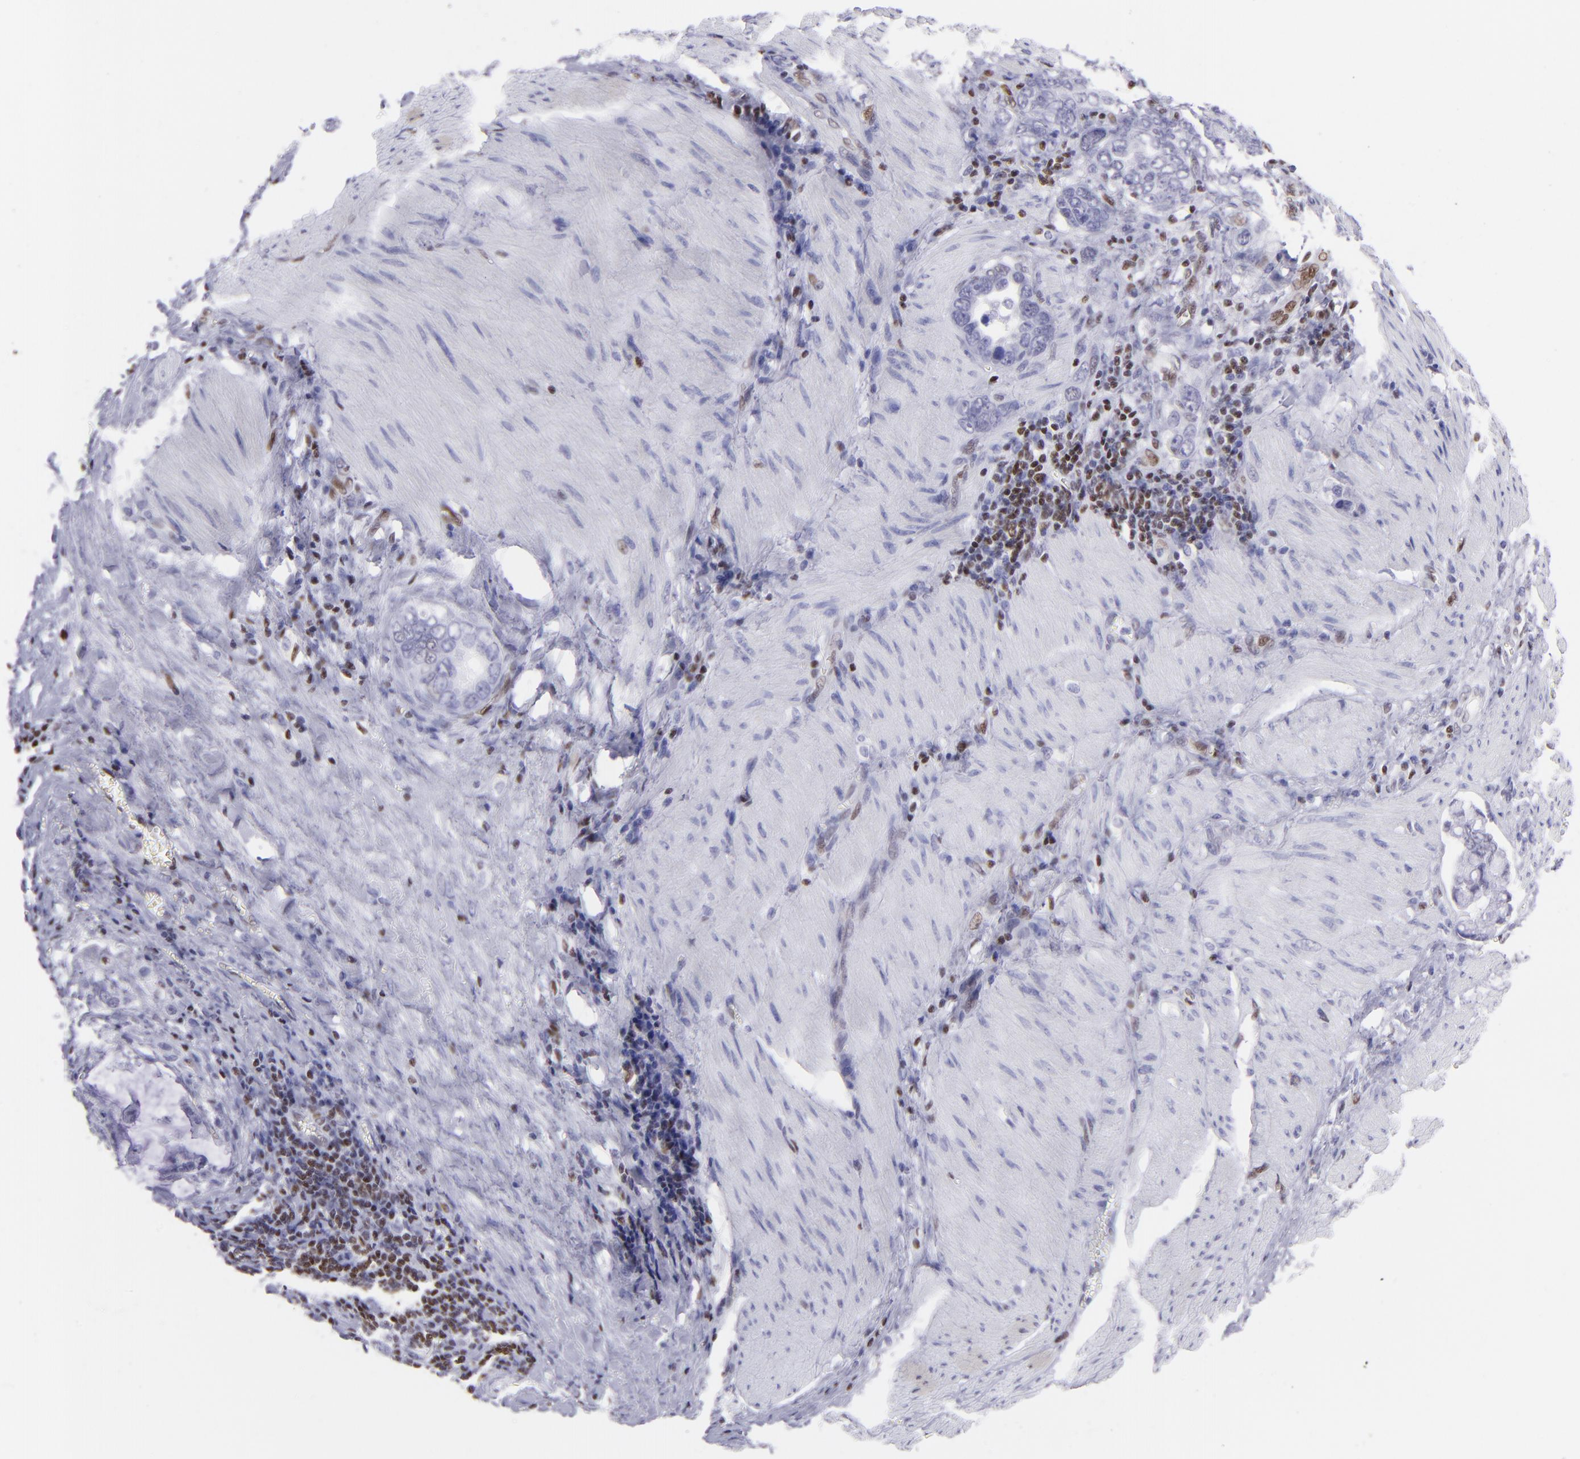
{"staining": {"intensity": "negative", "quantity": "none", "location": "none"}, "tissue": "stomach cancer", "cell_type": "Tumor cells", "image_type": "cancer", "snomed": [{"axis": "morphology", "description": "Adenocarcinoma, NOS"}, {"axis": "topography", "description": "Stomach"}], "caption": "There is no significant positivity in tumor cells of adenocarcinoma (stomach). Brightfield microscopy of immunohistochemistry stained with DAB (brown) and hematoxylin (blue), captured at high magnification.", "gene": "ETS1", "patient": {"sex": "male", "age": 78}}